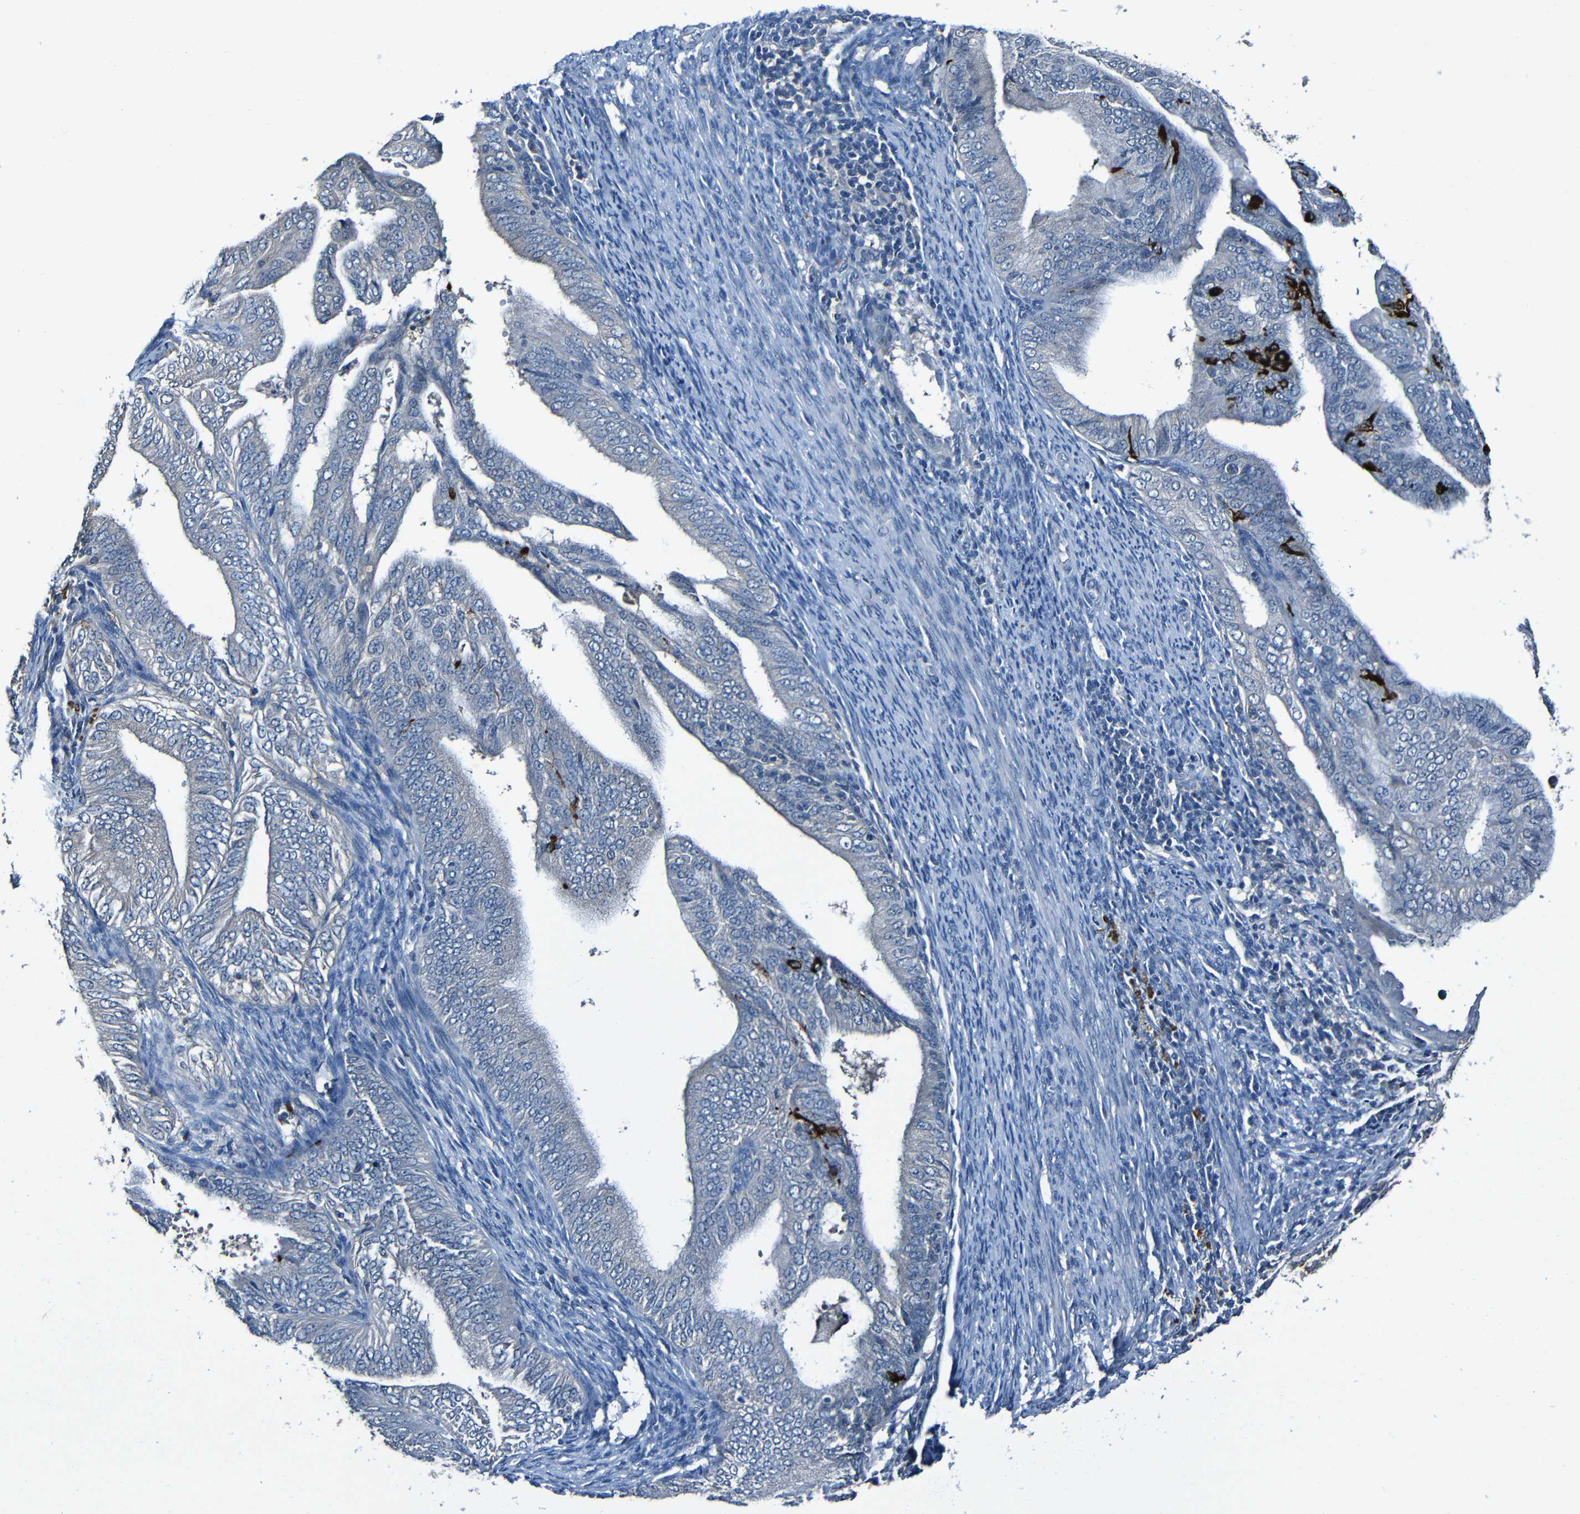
{"staining": {"intensity": "strong", "quantity": "<25%", "location": "cytoplasmic/membranous"}, "tissue": "endometrial cancer", "cell_type": "Tumor cells", "image_type": "cancer", "snomed": [{"axis": "morphology", "description": "Adenocarcinoma, NOS"}, {"axis": "topography", "description": "Endometrium"}], "caption": "Protein expression analysis of human endometrial adenocarcinoma reveals strong cytoplasmic/membranous expression in about <25% of tumor cells.", "gene": "LRRC70", "patient": {"sex": "female", "age": 58}}